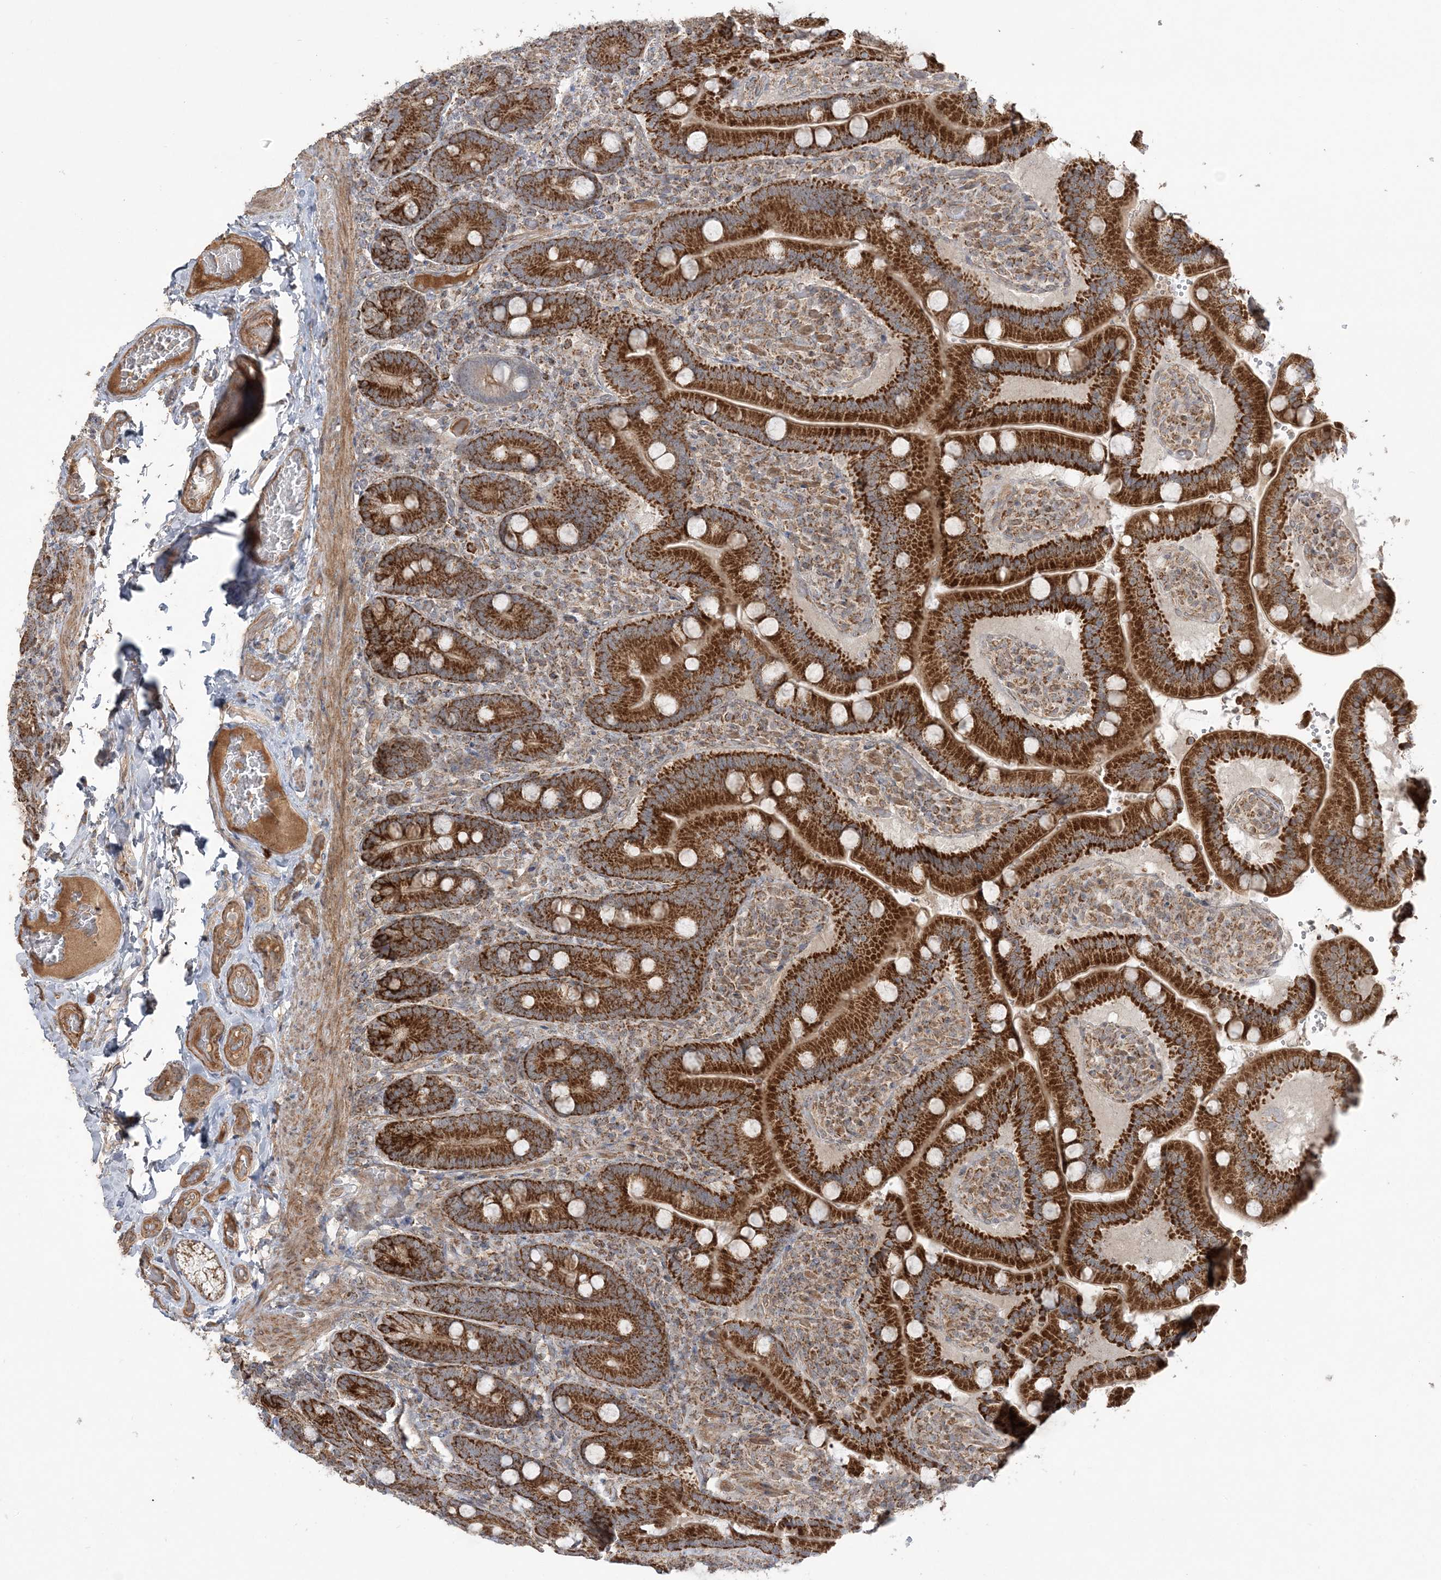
{"staining": {"intensity": "strong", "quantity": ">75%", "location": "cytoplasmic/membranous"}, "tissue": "duodenum", "cell_type": "Glandular cells", "image_type": "normal", "snomed": [{"axis": "morphology", "description": "Normal tissue, NOS"}, {"axis": "topography", "description": "Duodenum"}], "caption": "Duodenum stained with IHC displays strong cytoplasmic/membranous staining in approximately >75% of glandular cells. (Stains: DAB (3,3'-diaminobenzidine) in brown, nuclei in blue, Microscopy: brightfield microscopy at high magnification).", "gene": "SCLT1", "patient": {"sex": "female", "age": 62}}